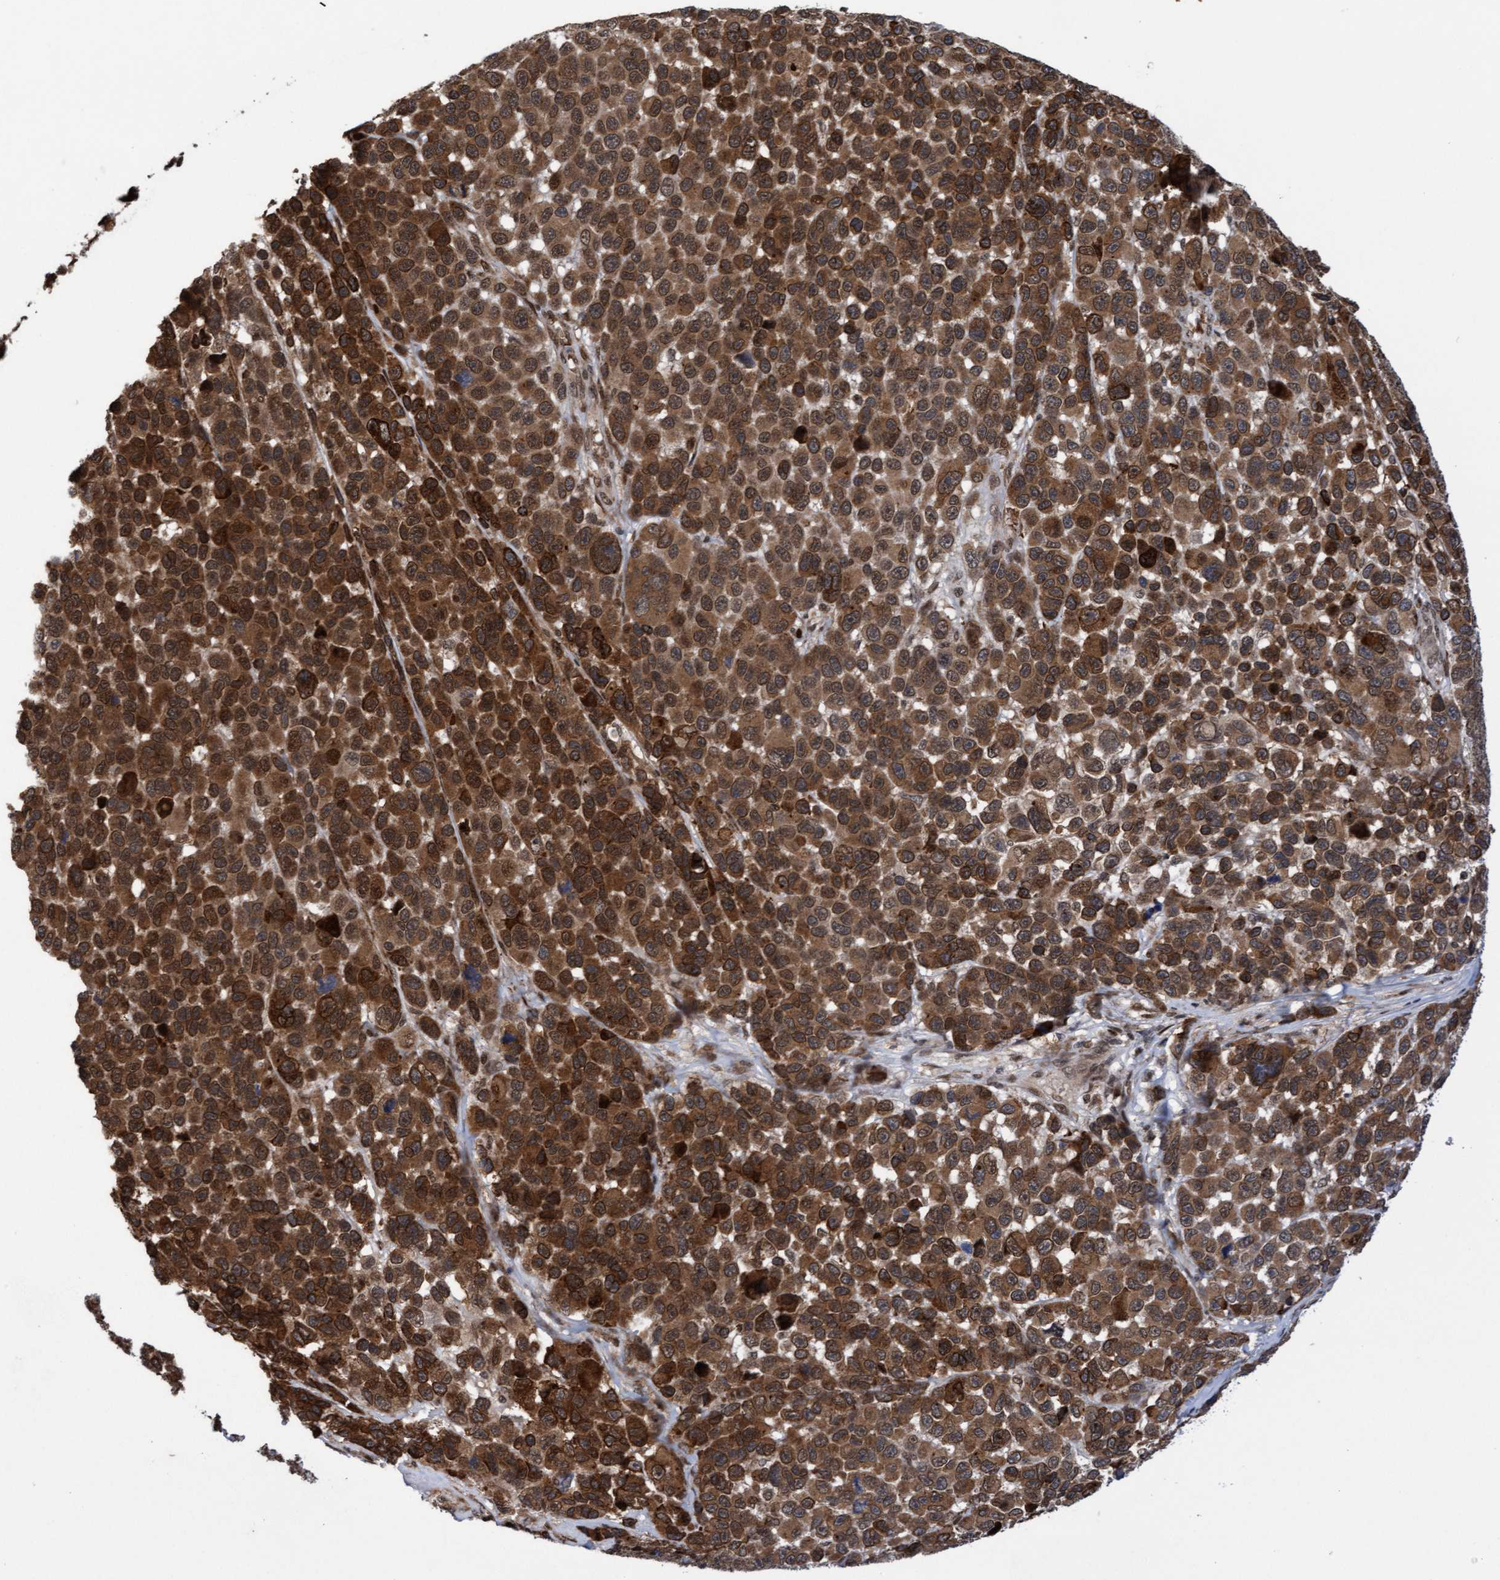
{"staining": {"intensity": "strong", "quantity": ">75%", "location": "cytoplasmic/membranous,nuclear"}, "tissue": "melanoma", "cell_type": "Tumor cells", "image_type": "cancer", "snomed": [{"axis": "morphology", "description": "Malignant melanoma, NOS"}, {"axis": "topography", "description": "Skin"}], "caption": "Immunohistochemical staining of malignant melanoma reveals high levels of strong cytoplasmic/membranous and nuclear expression in approximately >75% of tumor cells. (brown staining indicates protein expression, while blue staining denotes nuclei).", "gene": "TANC2", "patient": {"sex": "male", "age": 53}}